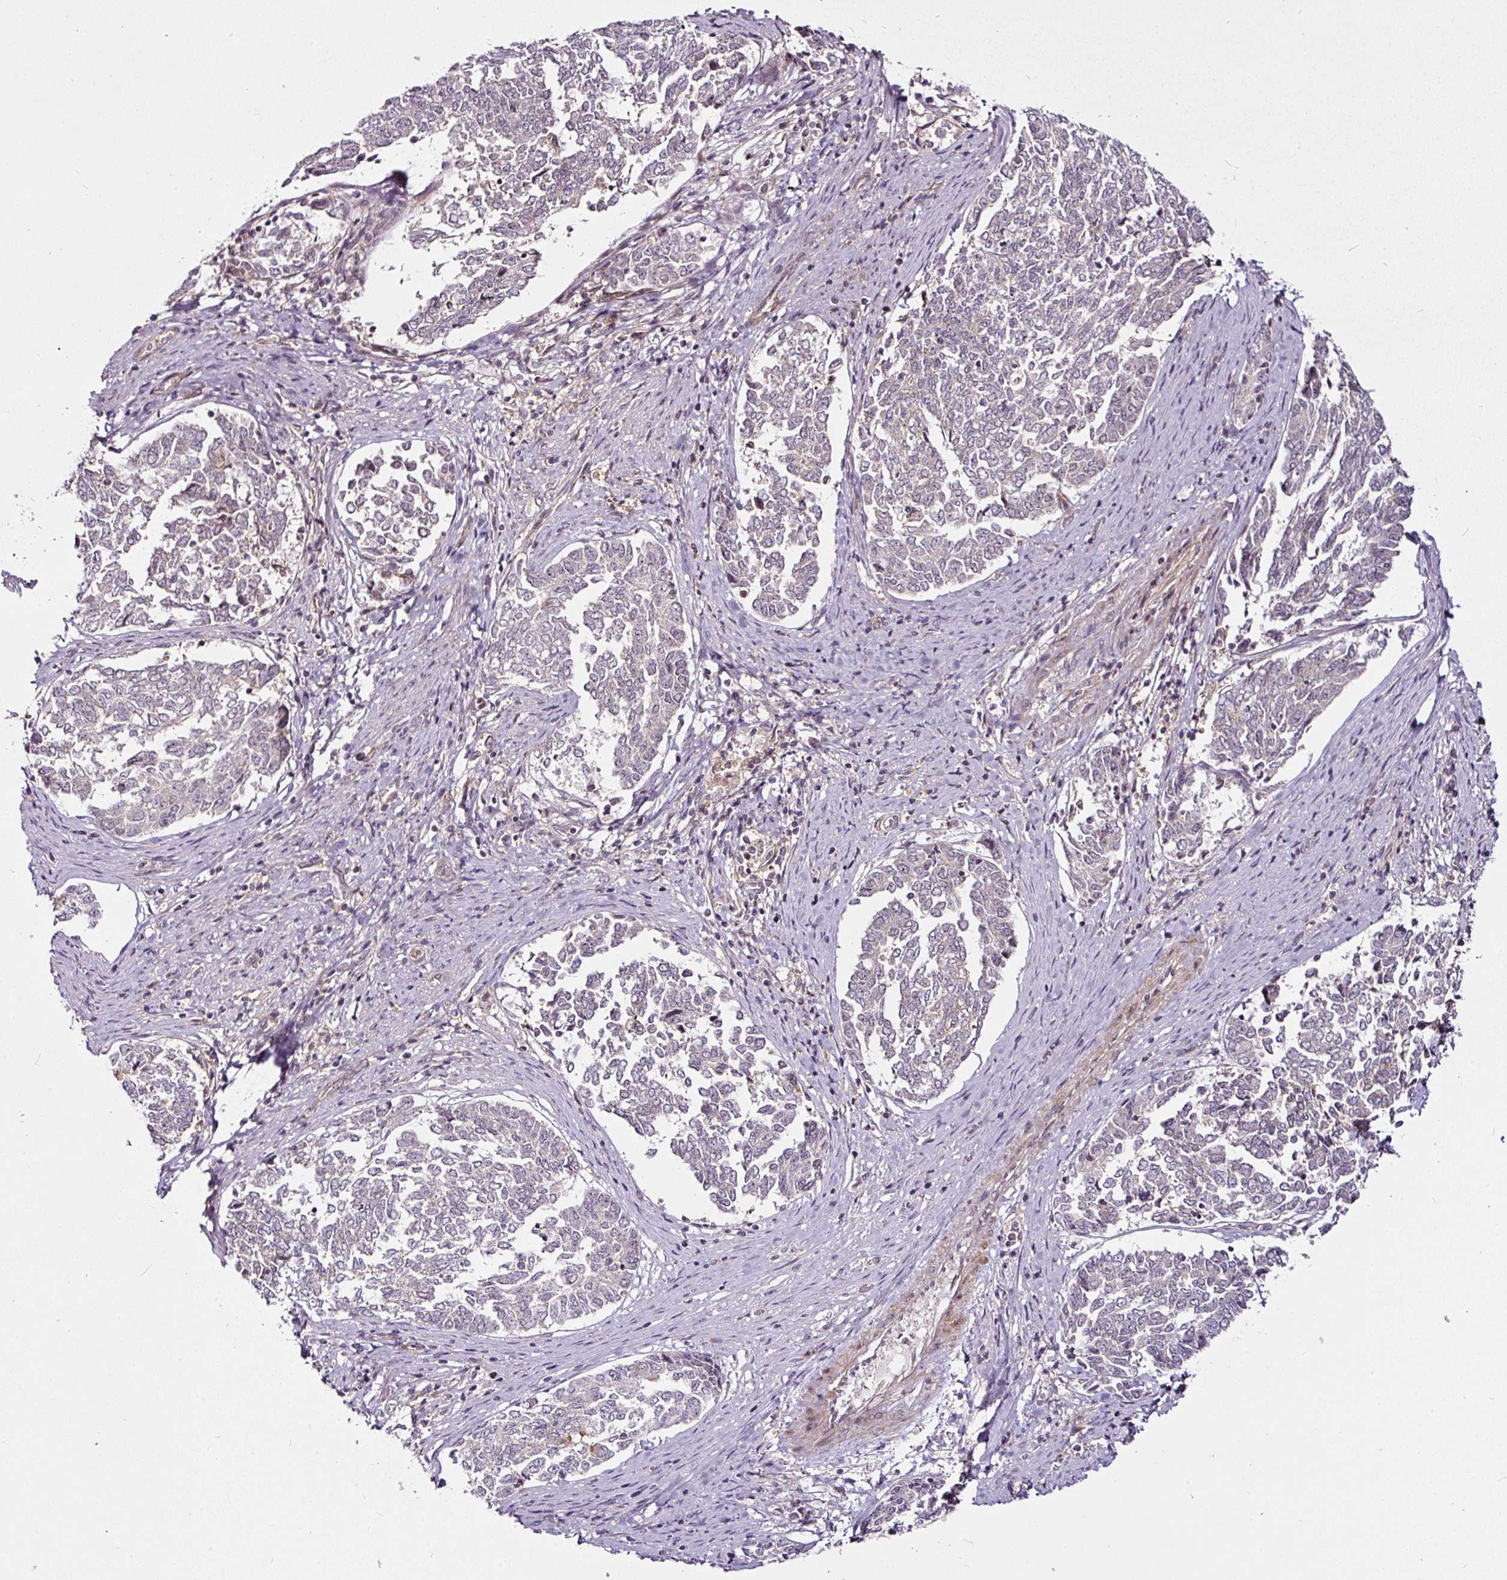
{"staining": {"intensity": "negative", "quantity": "none", "location": "none"}, "tissue": "endometrial cancer", "cell_type": "Tumor cells", "image_type": "cancer", "snomed": [{"axis": "morphology", "description": "Adenocarcinoma, NOS"}, {"axis": "topography", "description": "Endometrium"}], "caption": "There is no significant positivity in tumor cells of endometrial adenocarcinoma. (DAB IHC with hematoxylin counter stain).", "gene": "DCAF13", "patient": {"sex": "female", "age": 80}}